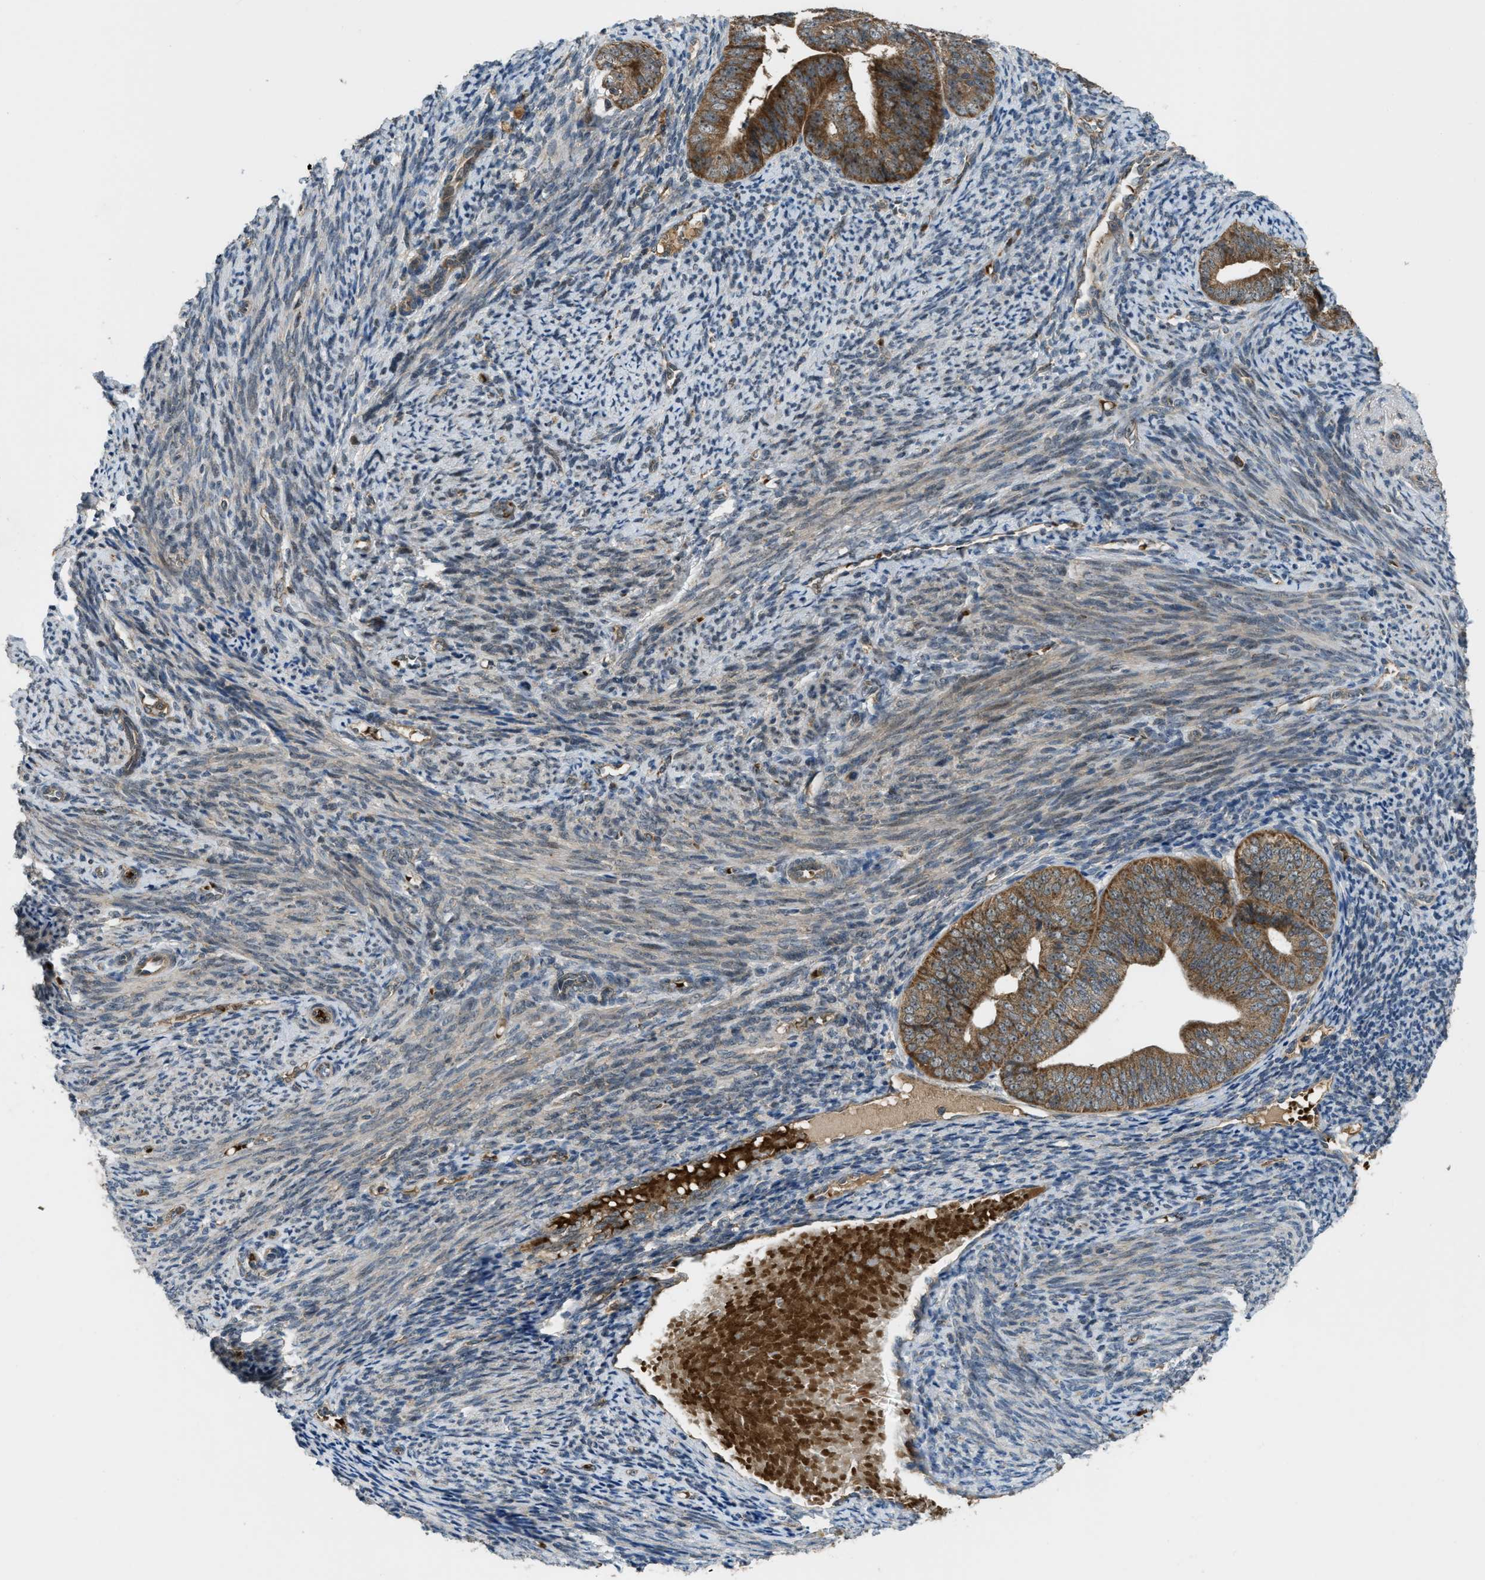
{"staining": {"intensity": "strong", "quantity": ">75%", "location": "cytoplasmic/membranous"}, "tissue": "endometrial cancer", "cell_type": "Tumor cells", "image_type": "cancer", "snomed": [{"axis": "morphology", "description": "Adenocarcinoma, NOS"}, {"axis": "topography", "description": "Endometrium"}], "caption": "Human endometrial cancer stained with a protein marker reveals strong staining in tumor cells.", "gene": "ZNF71", "patient": {"sex": "female", "age": 63}}